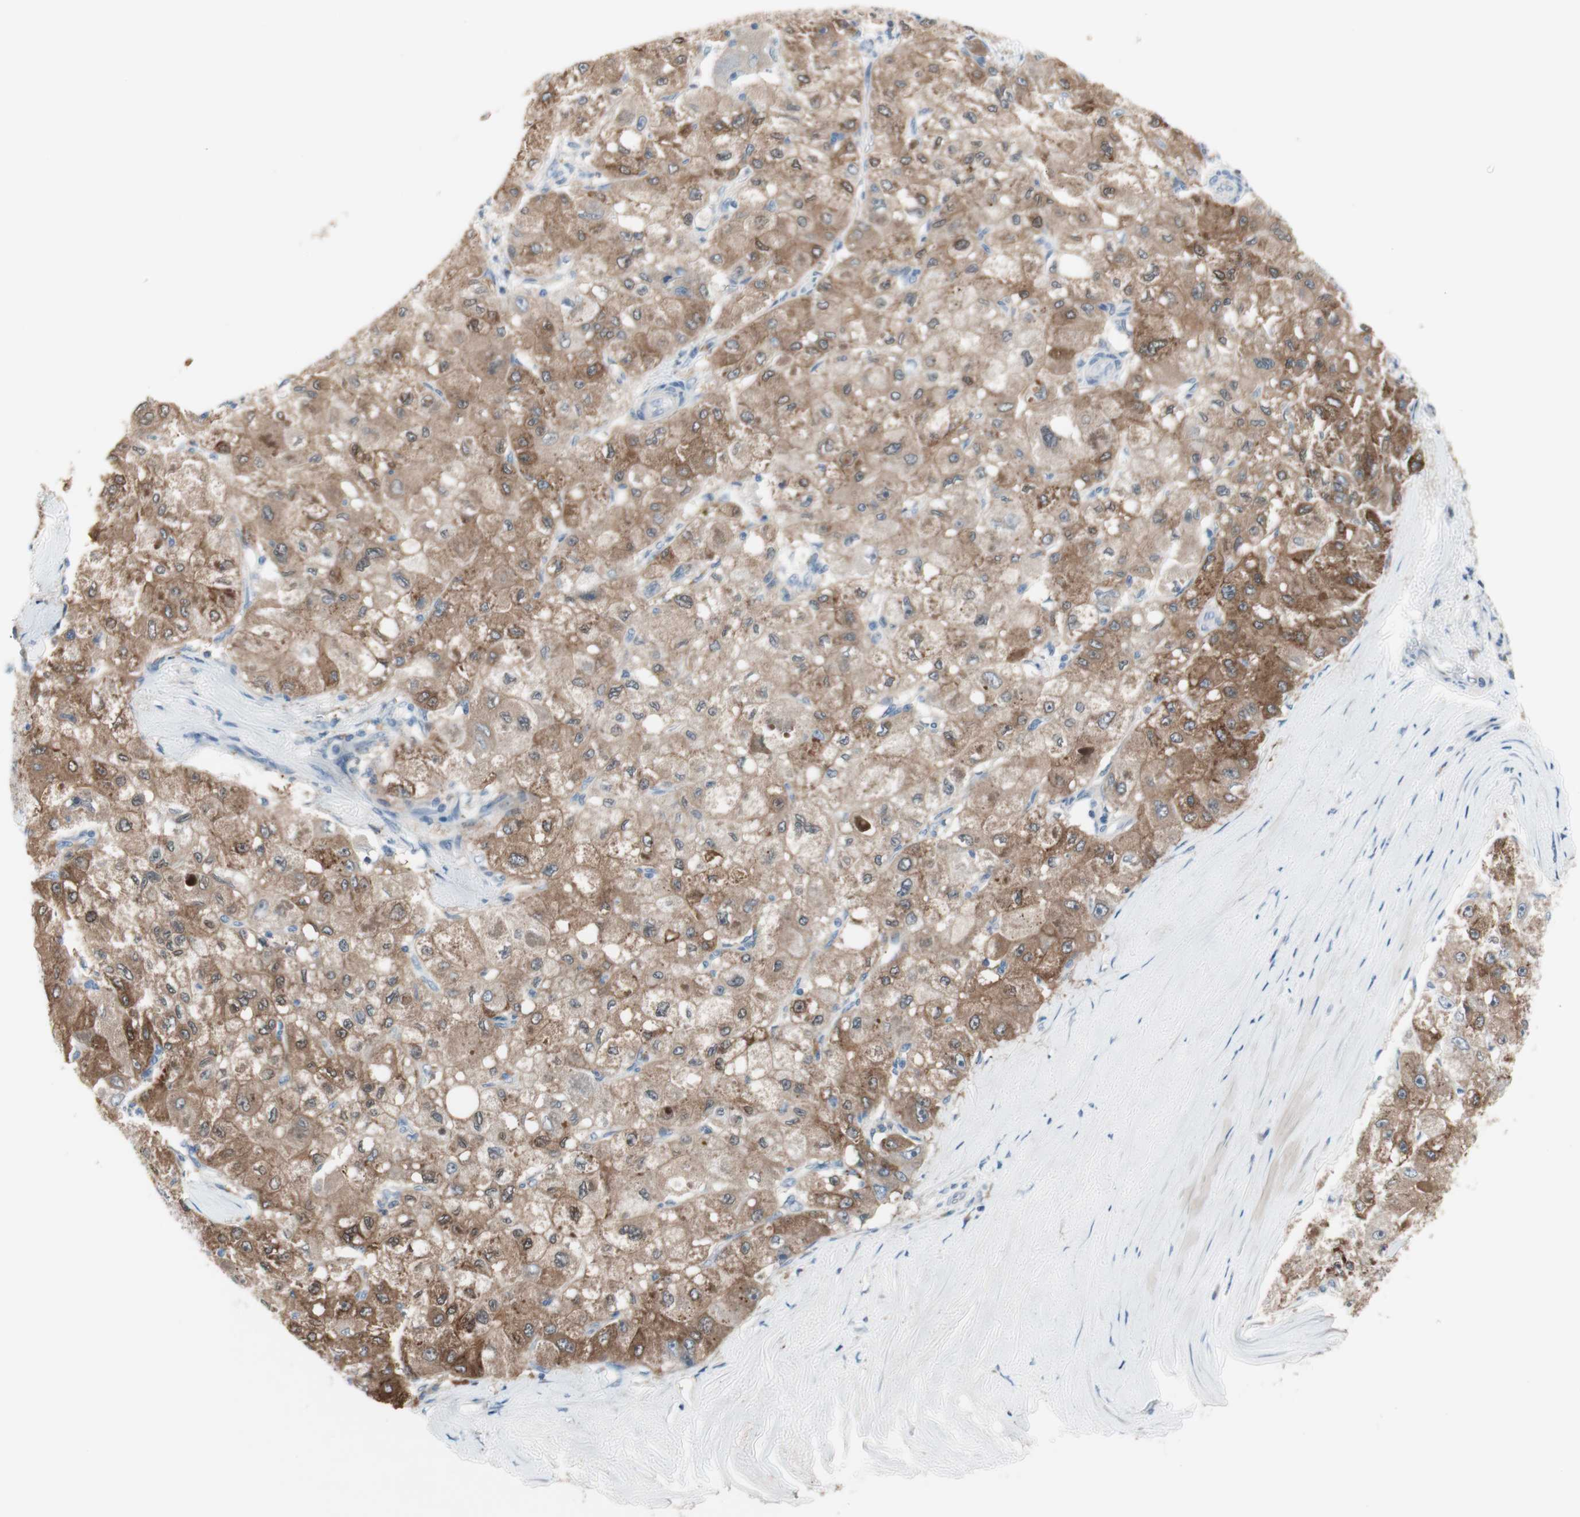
{"staining": {"intensity": "moderate", "quantity": ">75%", "location": "cytoplasmic/membranous"}, "tissue": "liver cancer", "cell_type": "Tumor cells", "image_type": "cancer", "snomed": [{"axis": "morphology", "description": "Carcinoma, Hepatocellular, NOS"}, {"axis": "topography", "description": "Liver"}], "caption": "Protein expression analysis of hepatocellular carcinoma (liver) displays moderate cytoplasmic/membranous positivity in approximately >75% of tumor cells.", "gene": "PDZK1", "patient": {"sex": "male", "age": 80}}